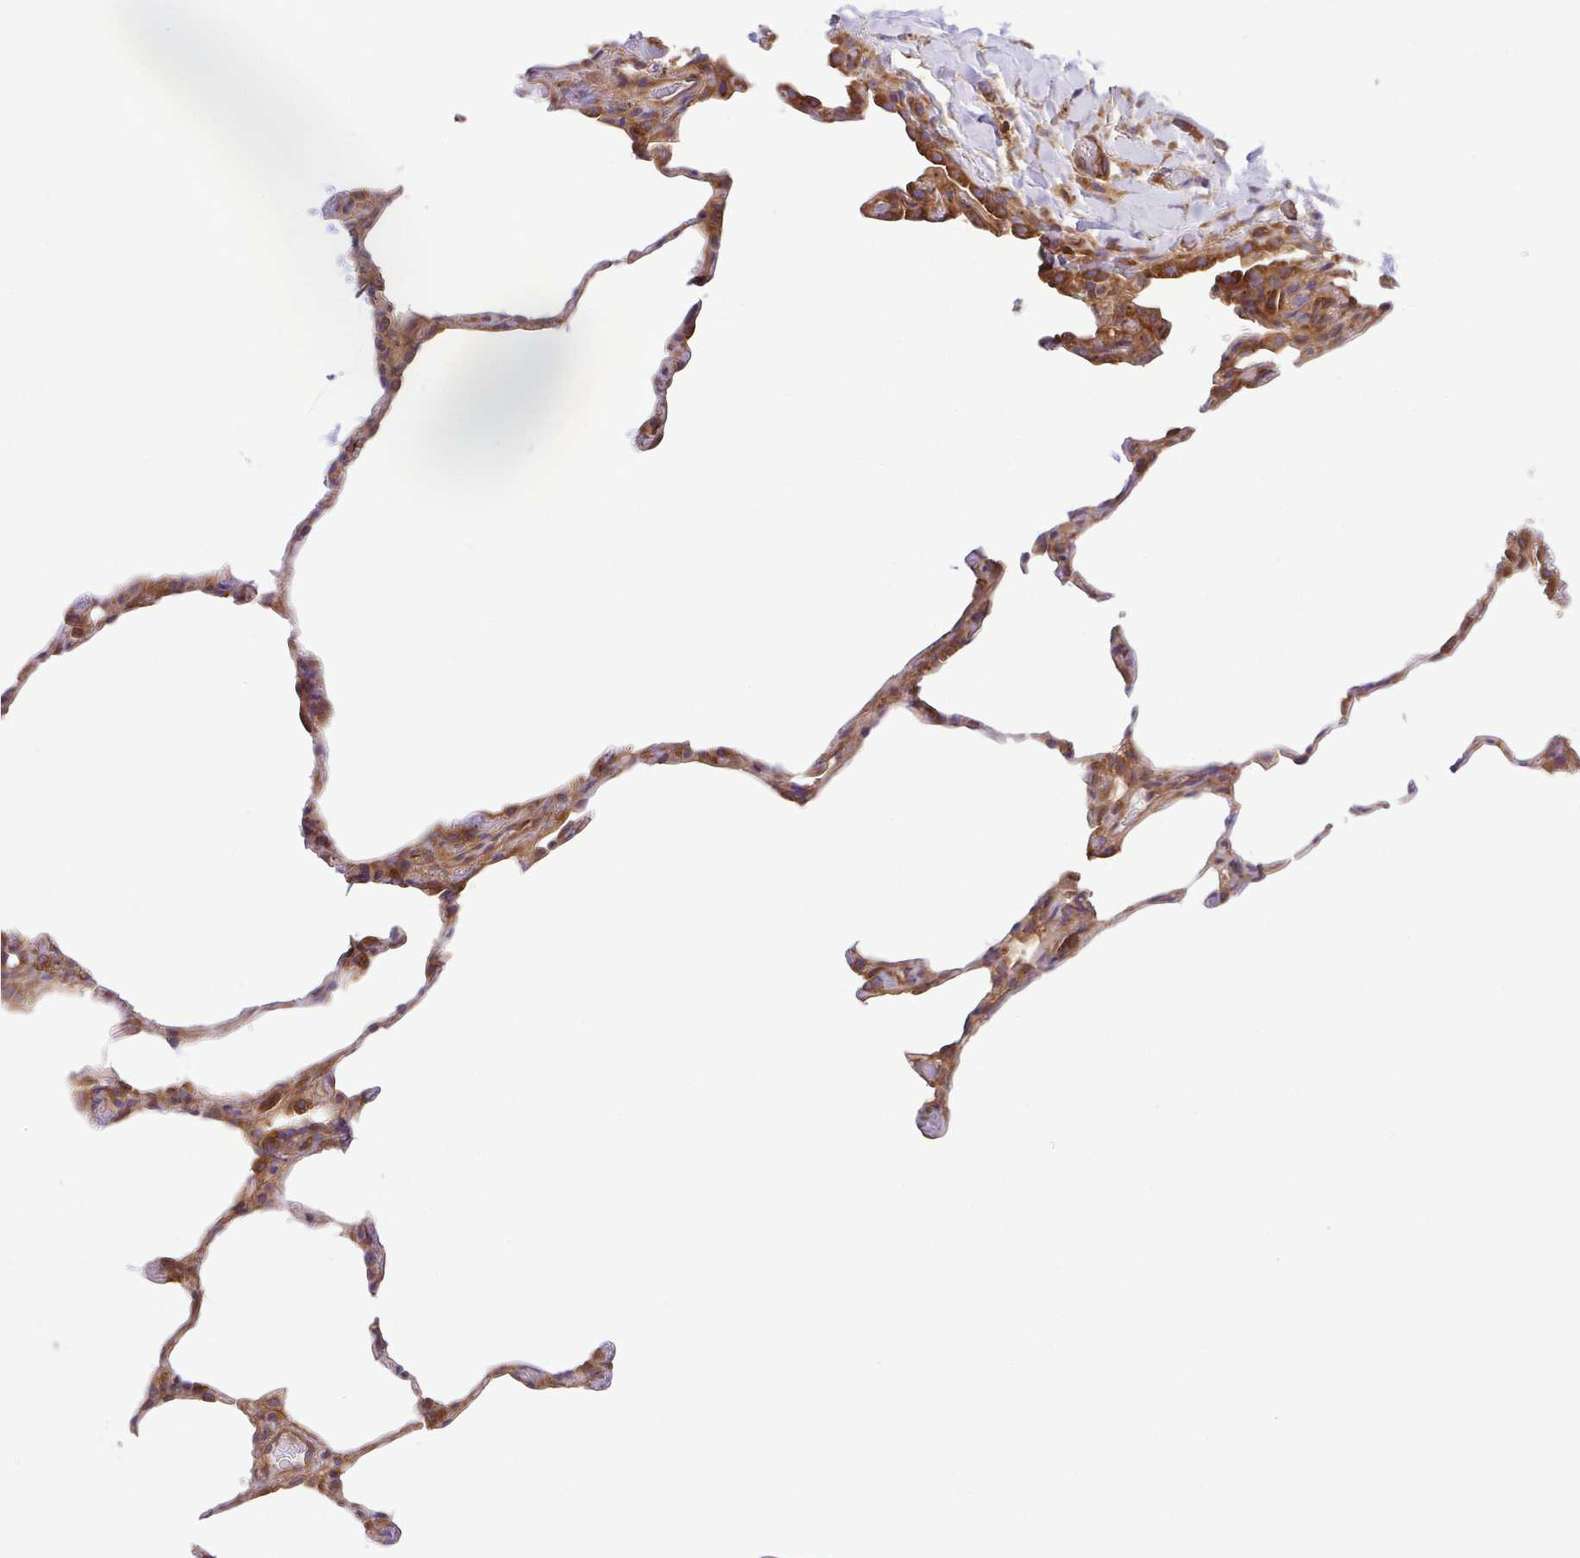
{"staining": {"intensity": "moderate", "quantity": "25%-75%", "location": "cytoplasmic/membranous"}, "tissue": "lung", "cell_type": "Alveolar cells", "image_type": "normal", "snomed": [{"axis": "morphology", "description": "Normal tissue, NOS"}, {"axis": "topography", "description": "Lung"}], "caption": "The photomicrograph displays immunohistochemical staining of benign lung. There is moderate cytoplasmic/membranous expression is appreciated in about 25%-75% of alveolar cells.", "gene": "KIF5B", "patient": {"sex": "female", "age": 57}}